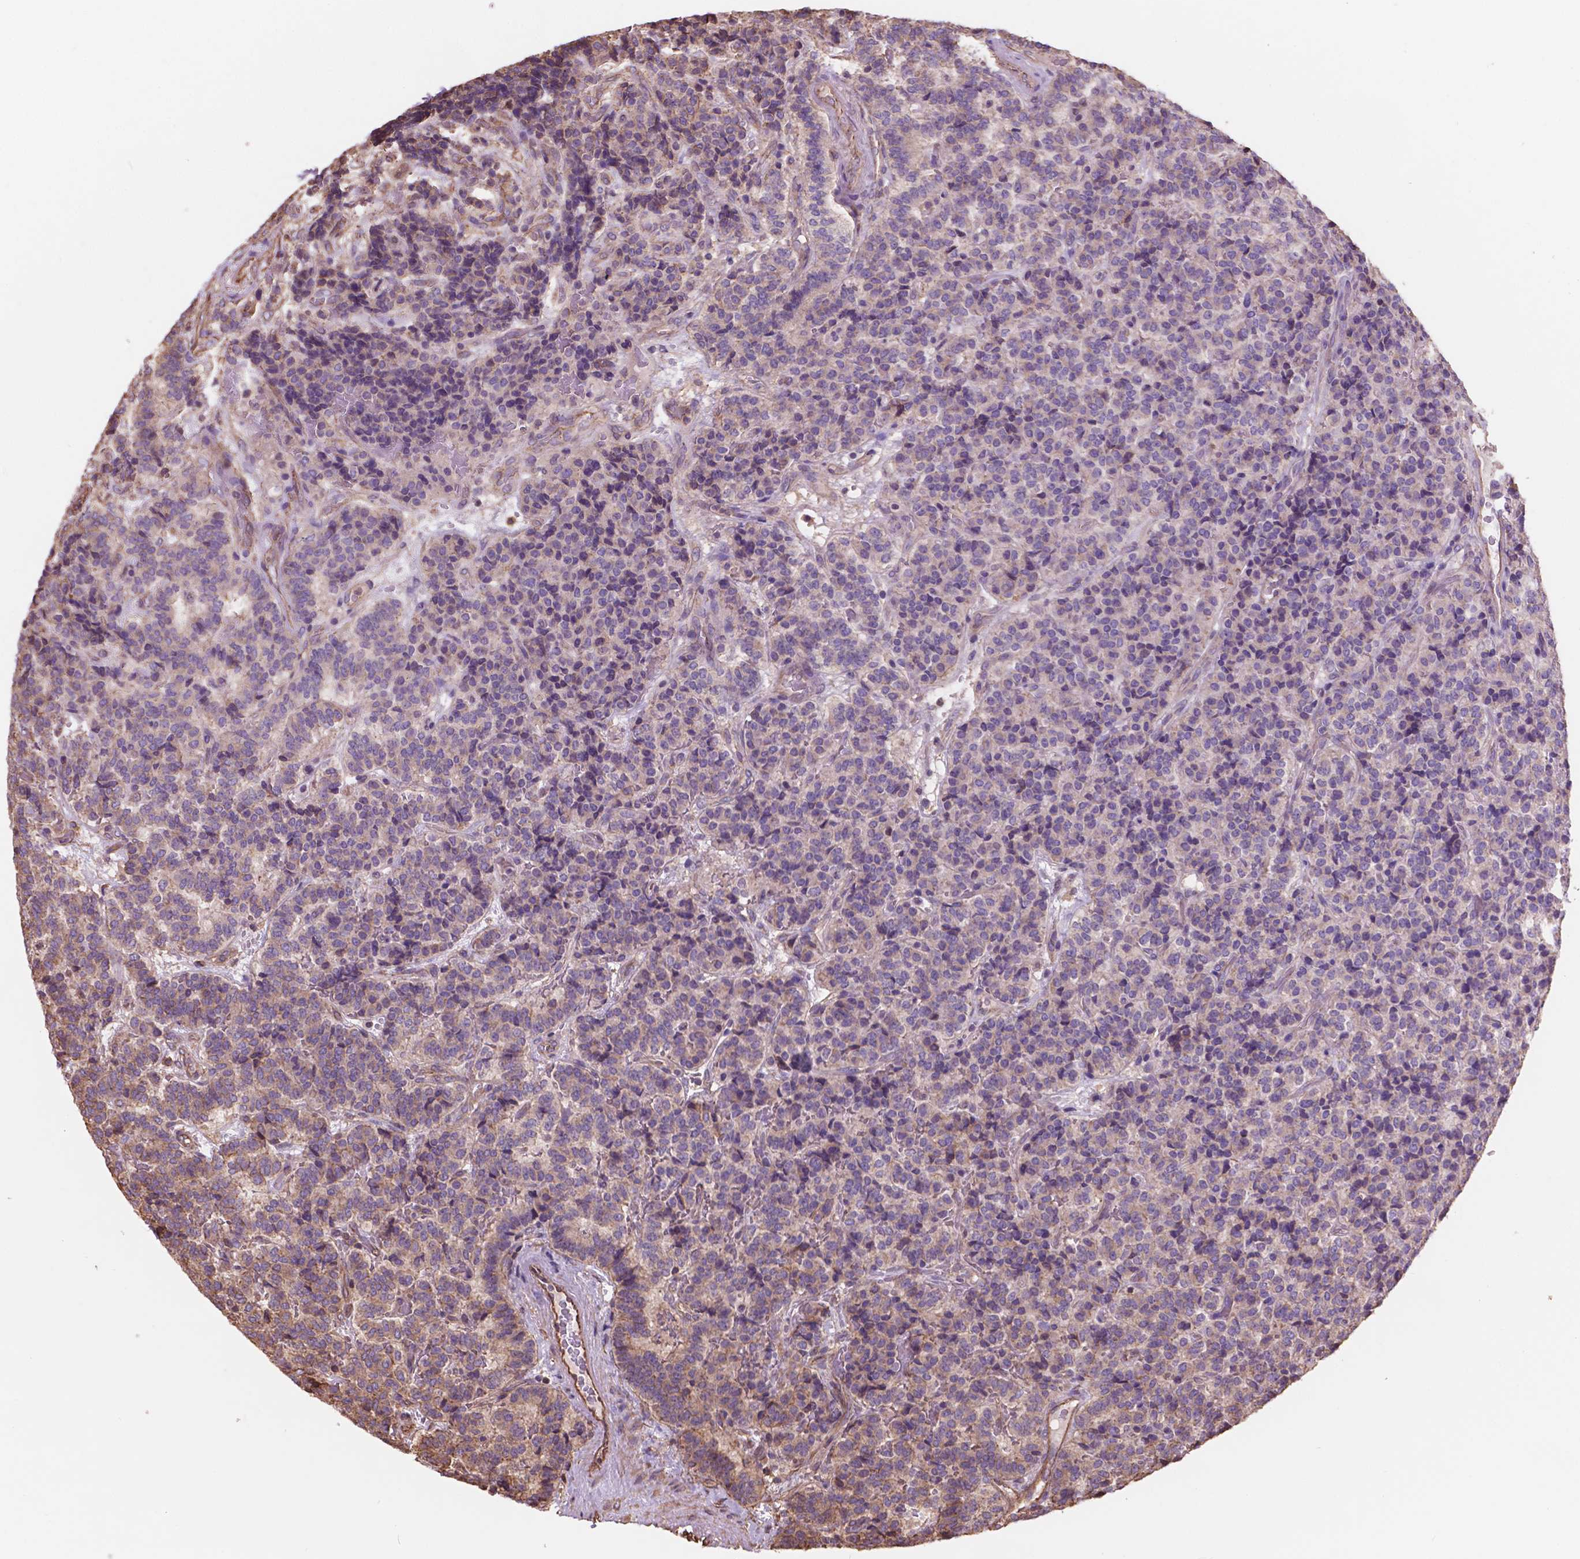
{"staining": {"intensity": "weak", "quantity": "25%-75%", "location": "cytoplasmic/membranous"}, "tissue": "carcinoid", "cell_type": "Tumor cells", "image_type": "cancer", "snomed": [{"axis": "morphology", "description": "Carcinoid, malignant, NOS"}, {"axis": "topography", "description": "Pancreas"}], "caption": "A photomicrograph of human malignant carcinoid stained for a protein exhibits weak cytoplasmic/membranous brown staining in tumor cells.", "gene": "NIPA2", "patient": {"sex": "male", "age": 36}}